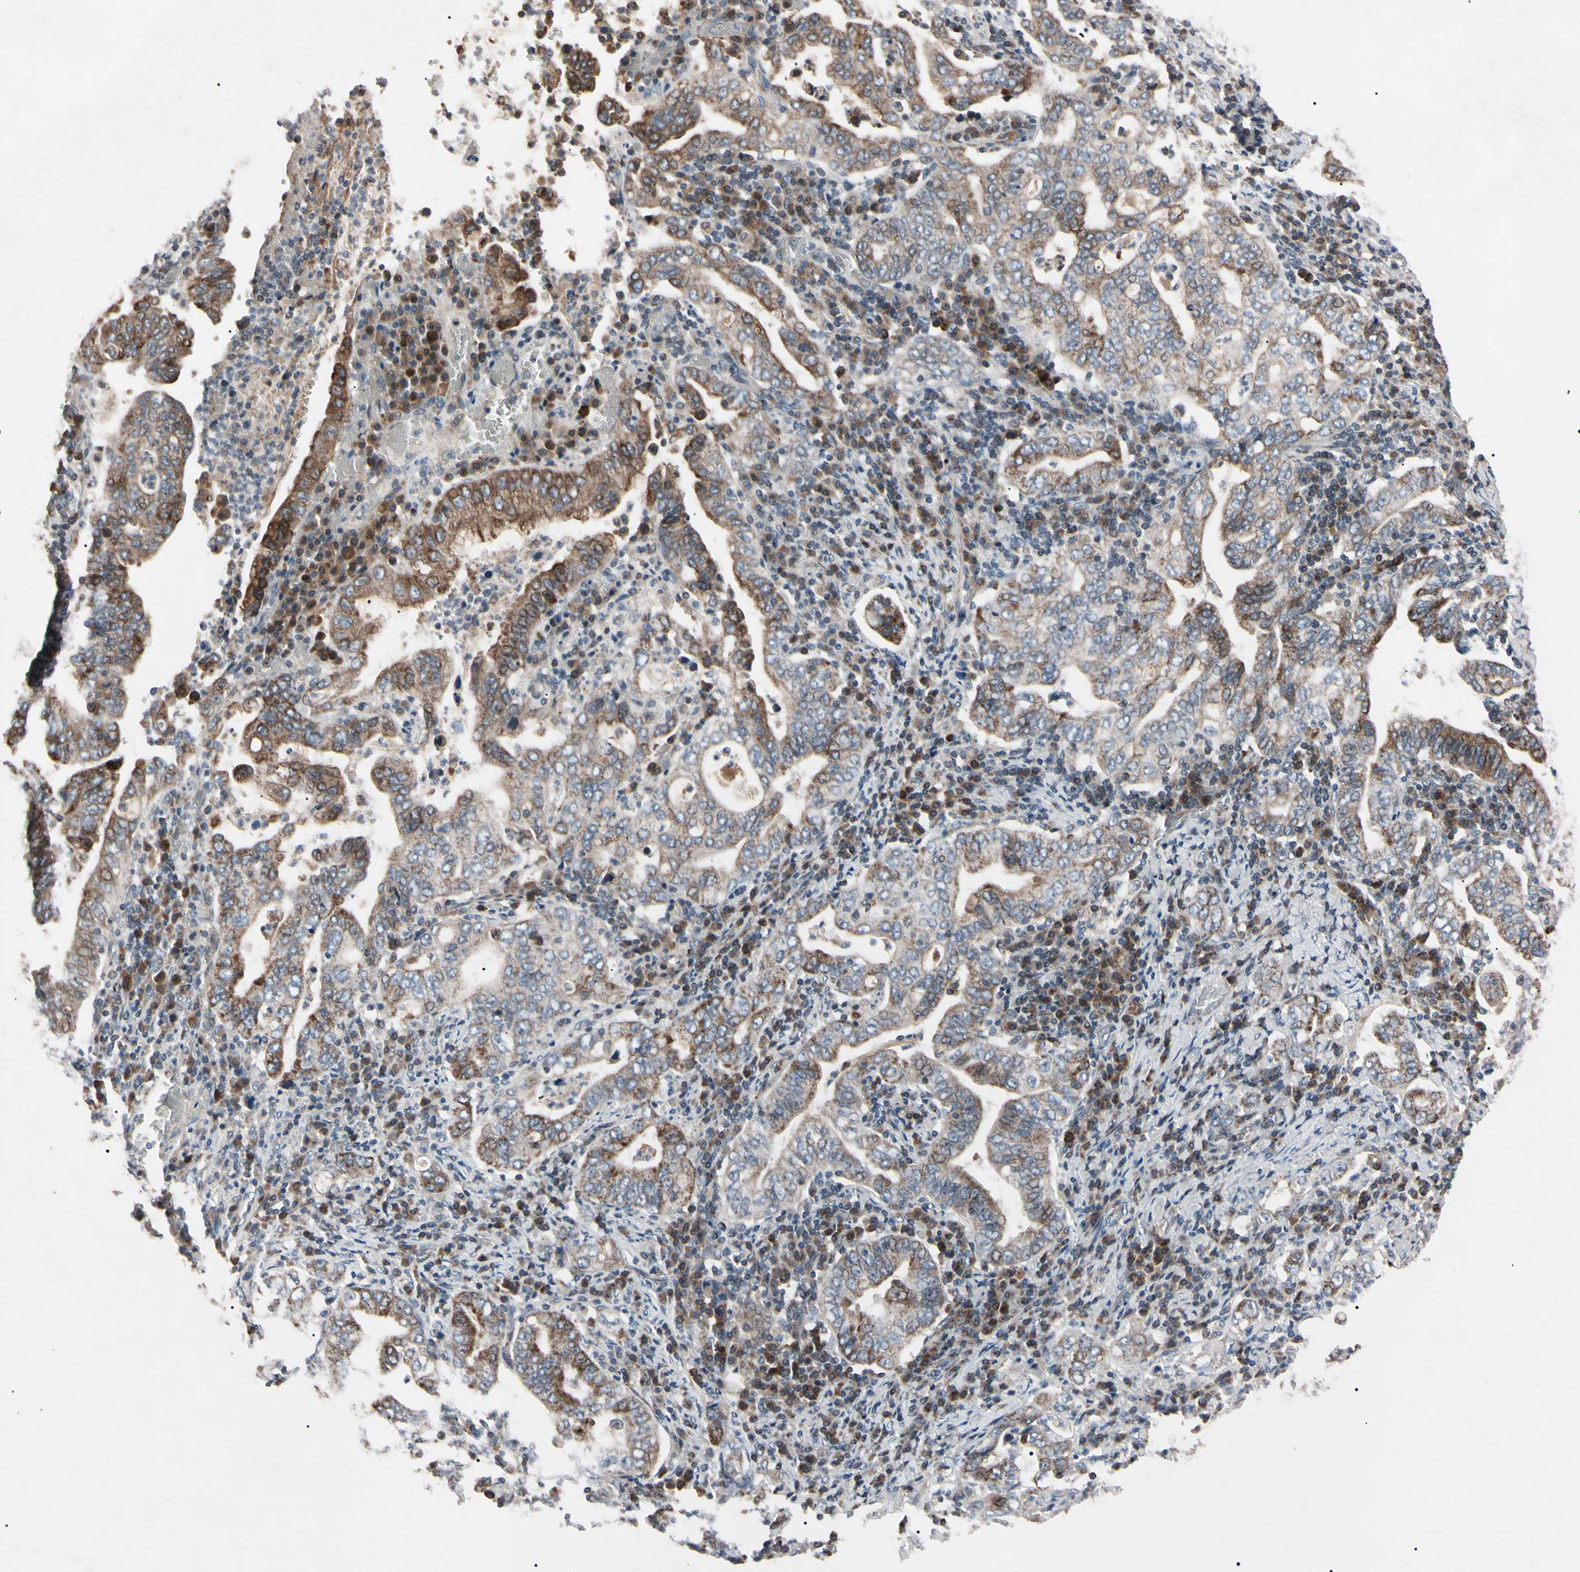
{"staining": {"intensity": "weak", "quantity": "25%-75%", "location": "cytoplasmic/membranous"}, "tissue": "stomach cancer", "cell_type": "Tumor cells", "image_type": "cancer", "snomed": [{"axis": "morphology", "description": "Normal tissue, NOS"}, {"axis": "morphology", "description": "Adenocarcinoma, NOS"}, {"axis": "topography", "description": "Esophagus"}, {"axis": "topography", "description": "Stomach, upper"}, {"axis": "topography", "description": "Peripheral nerve tissue"}], "caption": "The image displays staining of adenocarcinoma (stomach), revealing weak cytoplasmic/membranous protein expression (brown color) within tumor cells.", "gene": "TNFRSF1A", "patient": {"sex": "male", "age": 62}}